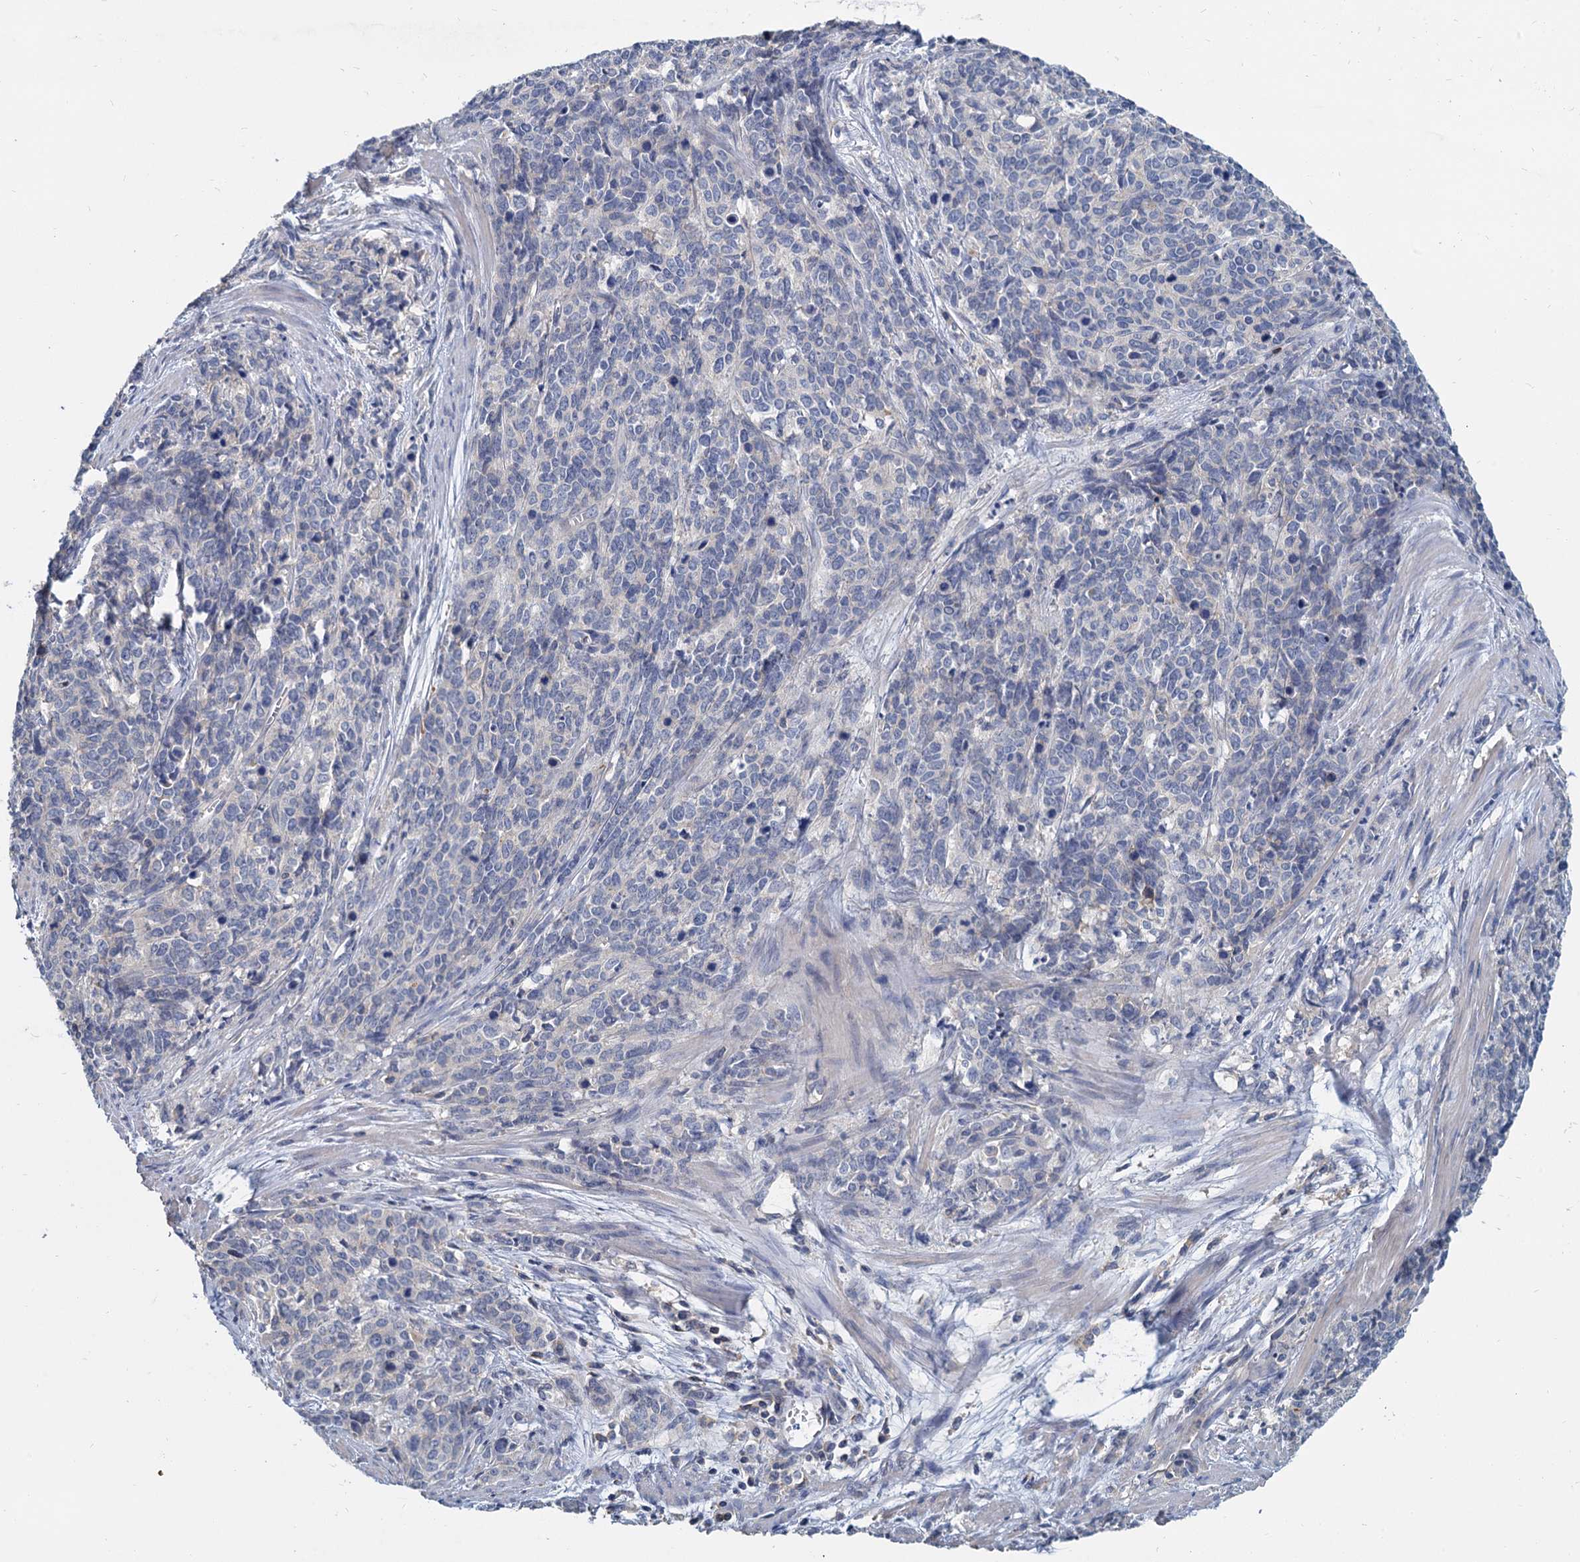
{"staining": {"intensity": "negative", "quantity": "none", "location": "none"}, "tissue": "cervical cancer", "cell_type": "Tumor cells", "image_type": "cancer", "snomed": [{"axis": "morphology", "description": "Squamous cell carcinoma, NOS"}, {"axis": "topography", "description": "Cervix"}], "caption": "Tumor cells are negative for brown protein staining in cervical cancer.", "gene": "ACSM3", "patient": {"sex": "female", "age": 60}}